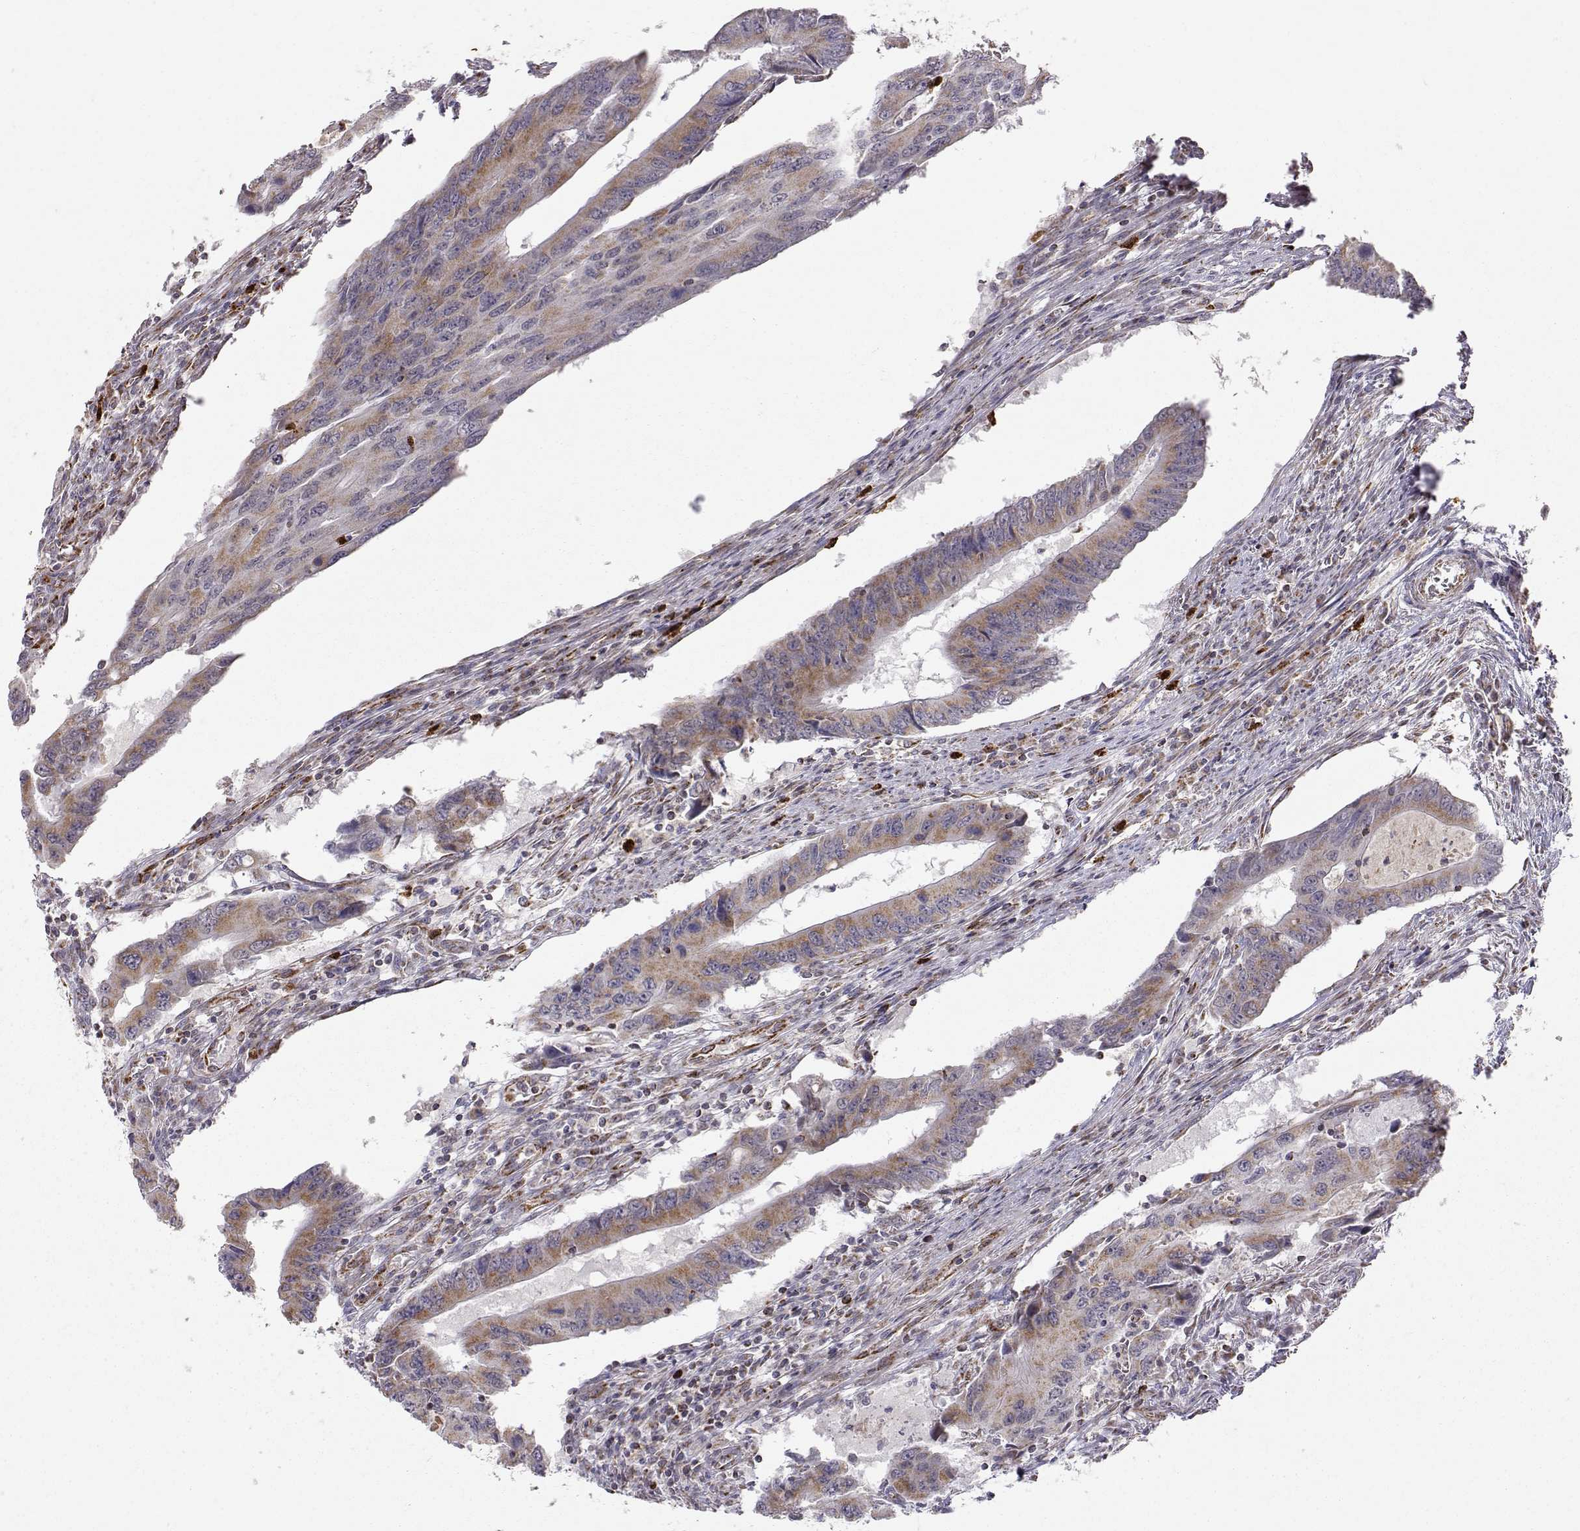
{"staining": {"intensity": "moderate", "quantity": ">75%", "location": "cytoplasmic/membranous"}, "tissue": "colorectal cancer", "cell_type": "Tumor cells", "image_type": "cancer", "snomed": [{"axis": "morphology", "description": "Adenocarcinoma, NOS"}, {"axis": "topography", "description": "Colon"}], "caption": "Immunohistochemistry histopathology image of human adenocarcinoma (colorectal) stained for a protein (brown), which exhibits medium levels of moderate cytoplasmic/membranous staining in about >75% of tumor cells.", "gene": "EXOG", "patient": {"sex": "male", "age": 53}}